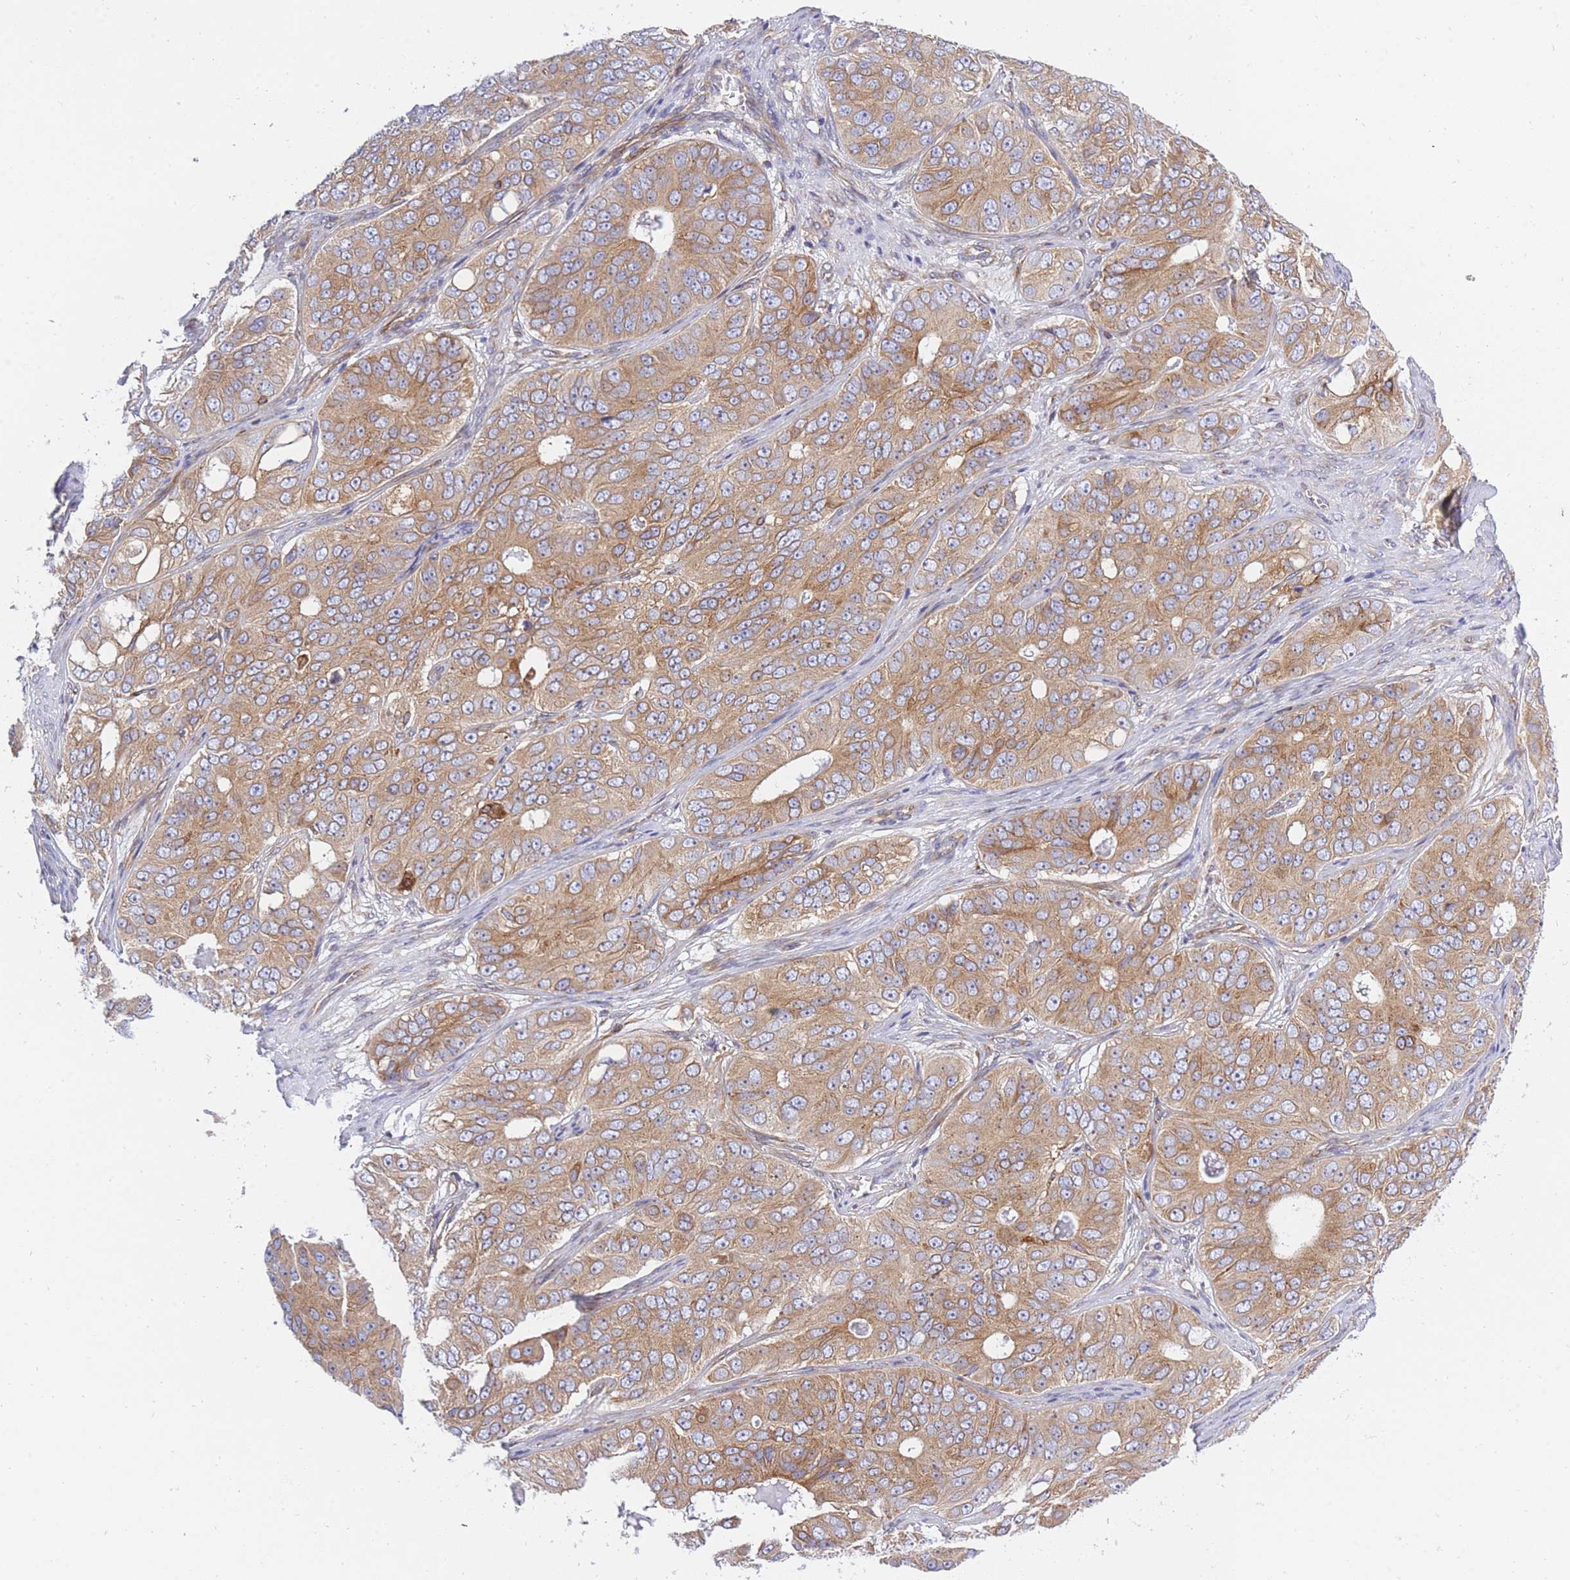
{"staining": {"intensity": "moderate", "quantity": ">75%", "location": "cytoplasmic/membranous"}, "tissue": "ovarian cancer", "cell_type": "Tumor cells", "image_type": "cancer", "snomed": [{"axis": "morphology", "description": "Carcinoma, endometroid"}, {"axis": "topography", "description": "Ovary"}], "caption": "Protein expression analysis of human ovarian endometroid carcinoma reveals moderate cytoplasmic/membranous positivity in approximately >75% of tumor cells.", "gene": "REM1", "patient": {"sex": "female", "age": 51}}